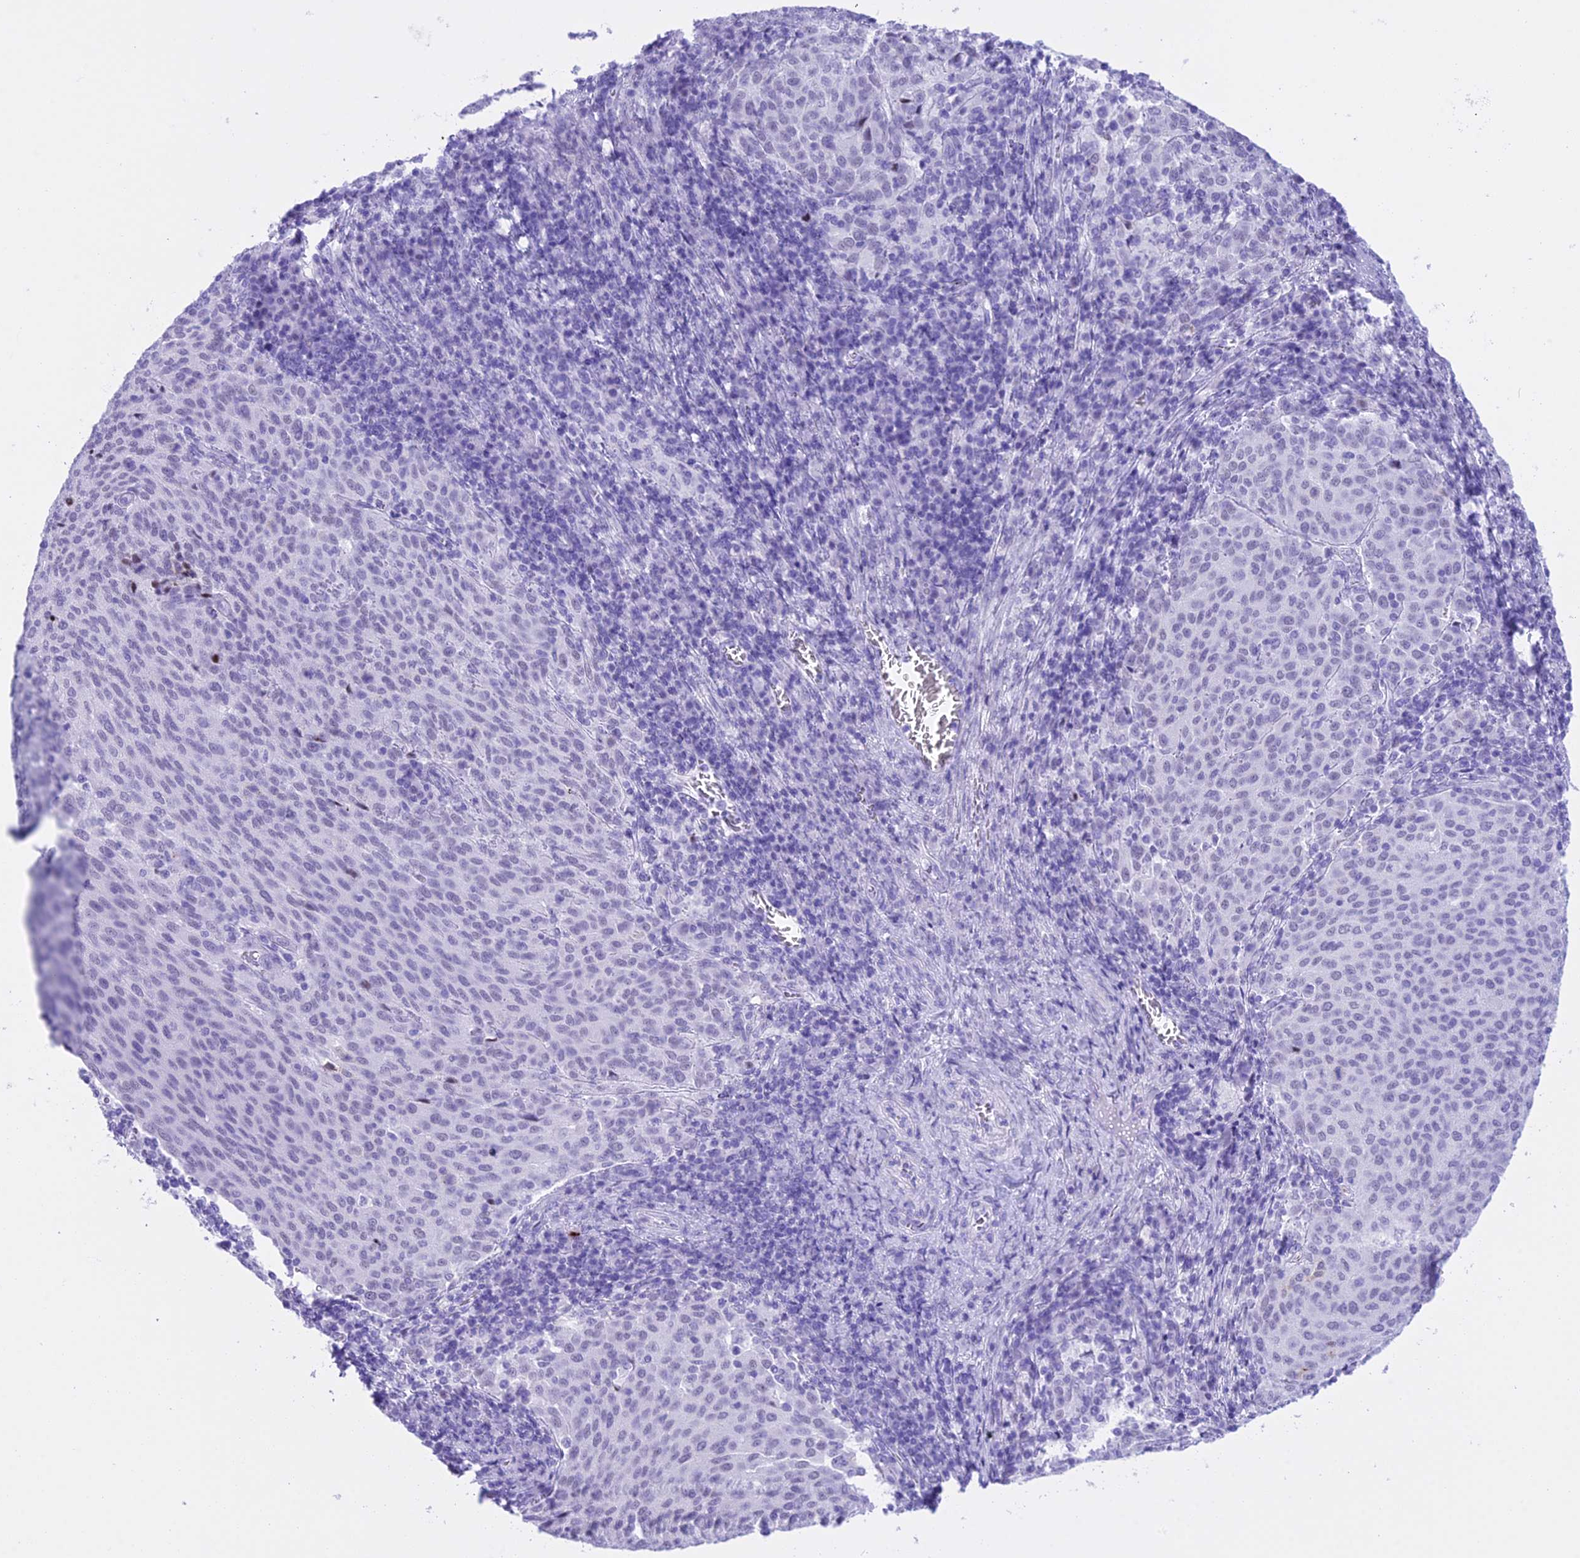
{"staining": {"intensity": "negative", "quantity": "none", "location": "none"}, "tissue": "cervical cancer", "cell_type": "Tumor cells", "image_type": "cancer", "snomed": [{"axis": "morphology", "description": "Squamous cell carcinoma, NOS"}, {"axis": "topography", "description": "Cervix"}], "caption": "This is a photomicrograph of immunohistochemistry staining of cervical squamous cell carcinoma, which shows no staining in tumor cells.", "gene": "RNPS1", "patient": {"sex": "female", "age": 46}}